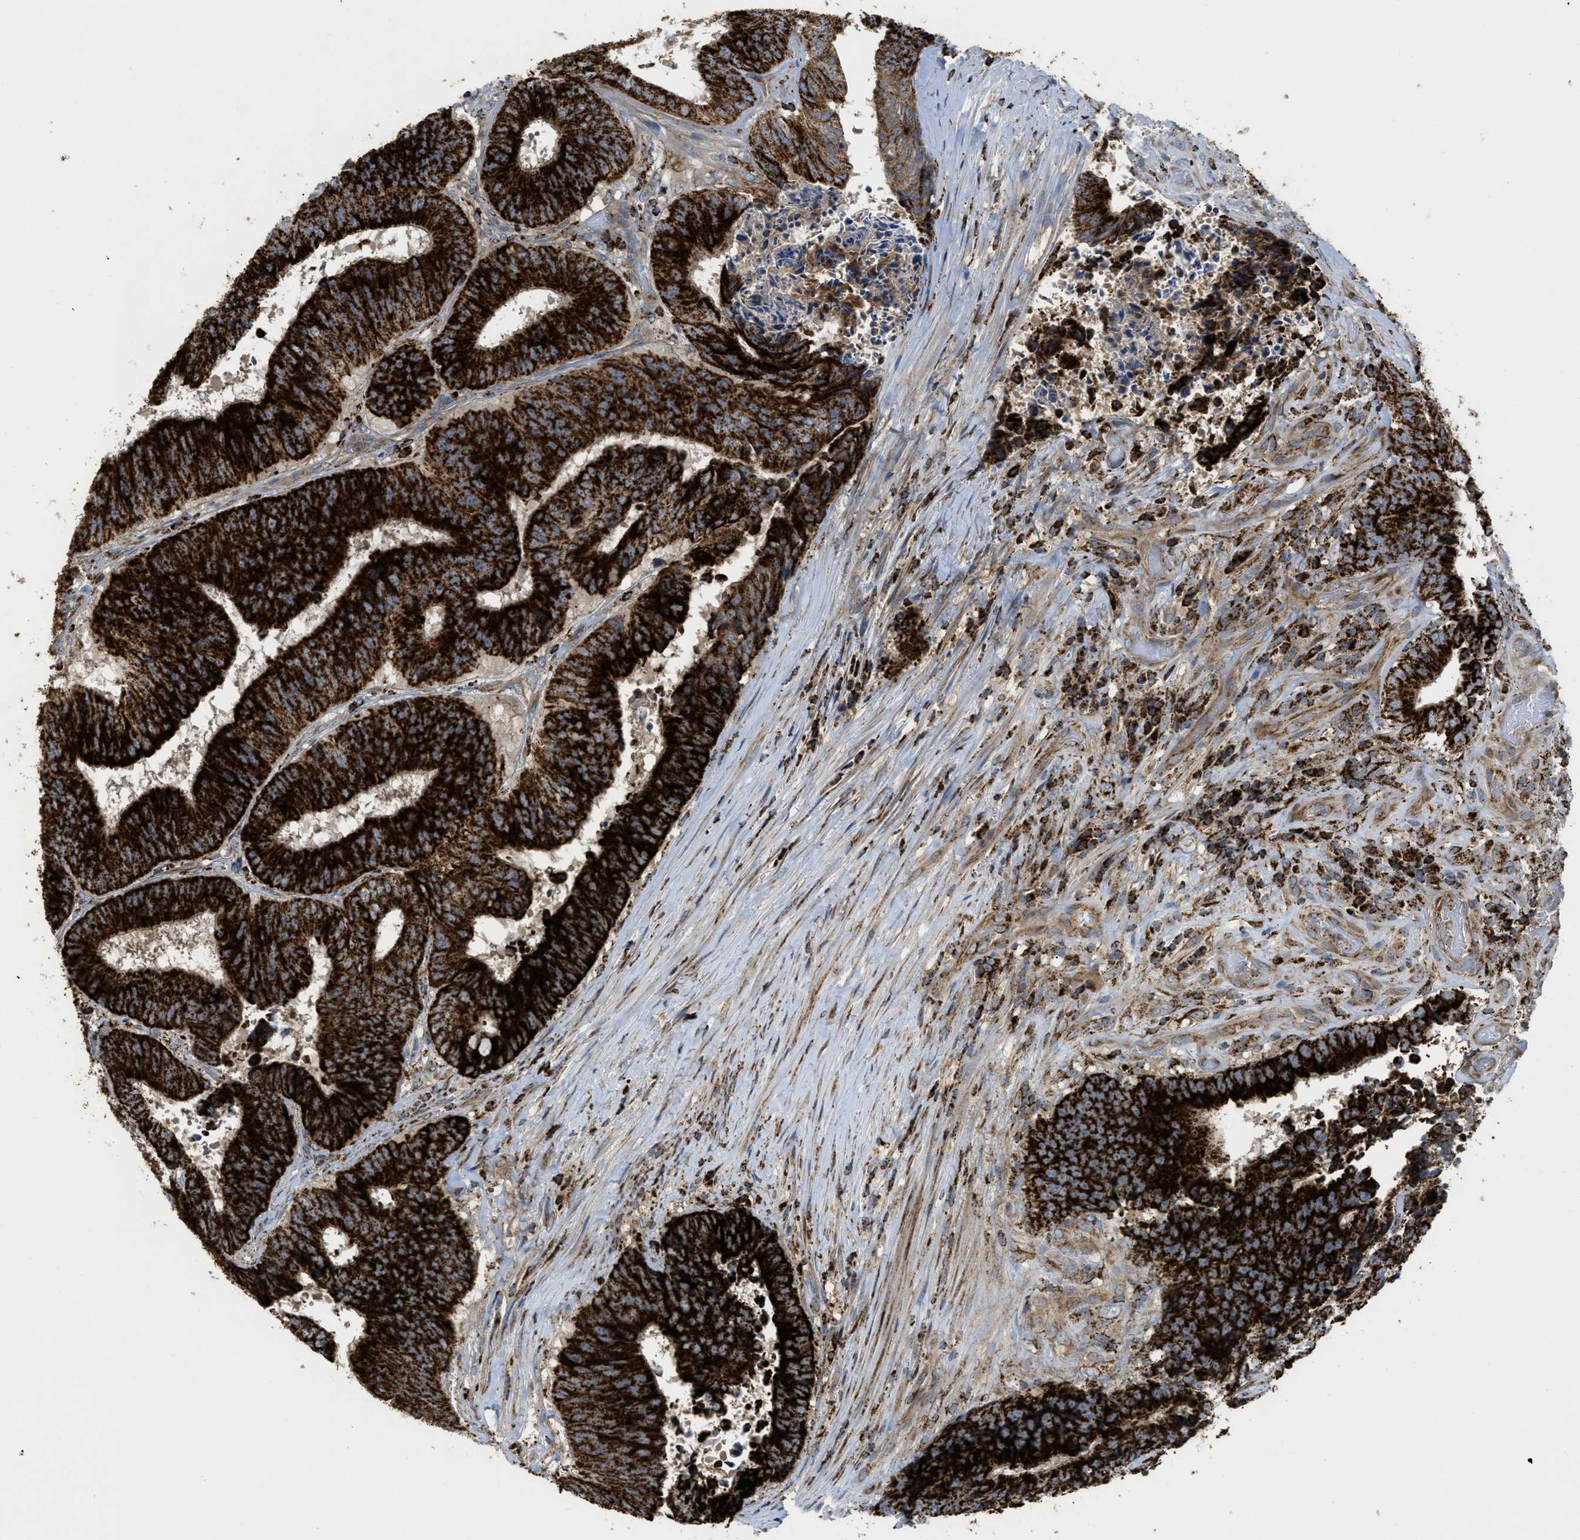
{"staining": {"intensity": "strong", "quantity": ">75%", "location": "cytoplasmic/membranous"}, "tissue": "colorectal cancer", "cell_type": "Tumor cells", "image_type": "cancer", "snomed": [{"axis": "morphology", "description": "Adenocarcinoma, NOS"}, {"axis": "topography", "description": "Rectum"}], "caption": "Immunohistochemical staining of human colorectal cancer demonstrates strong cytoplasmic/membranous protein staining in about >75% of tumor cells.", "gene": "SQOR", "patient": {"sex": "male", "age": 72}}